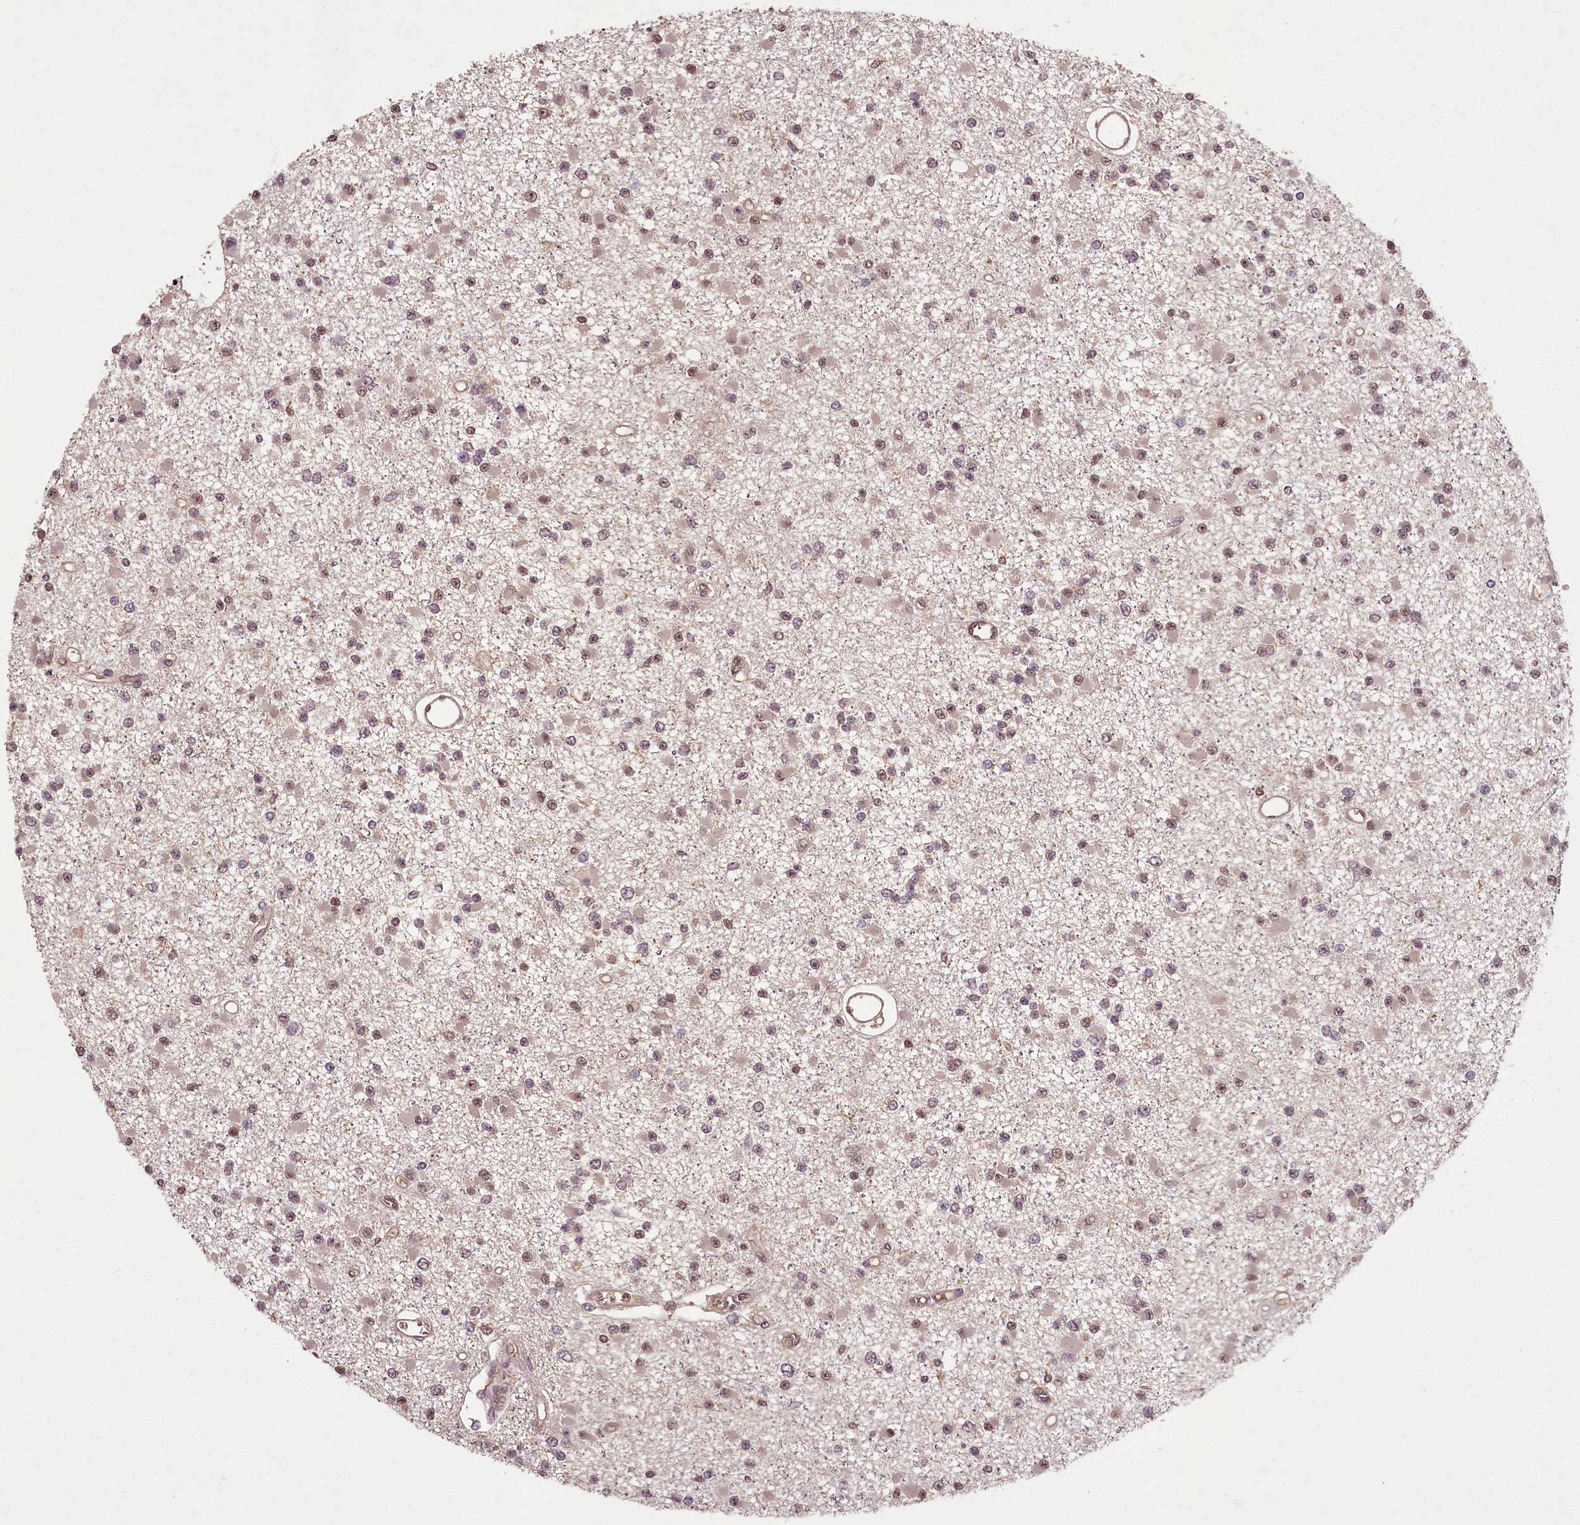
{"staining": {"intensity": "weak", "quantity": "25%-75%", "location": "nuclear"}, "tissue": "glioma", "cell_type": "Tumor cells", "image_type": "cancer", "snomed": [{"axis": "morphology", "description": "Glioma, malignant, Low grade"}, {"axis": "topography", "description": "Brain"}], "caption": "Human glioma stained with a brown dye shows weak nuclear positive expression in about 25%-75% of tumor cells.", "gene": "NPRL2", "patient": {"sex": "female", "age": 22}}